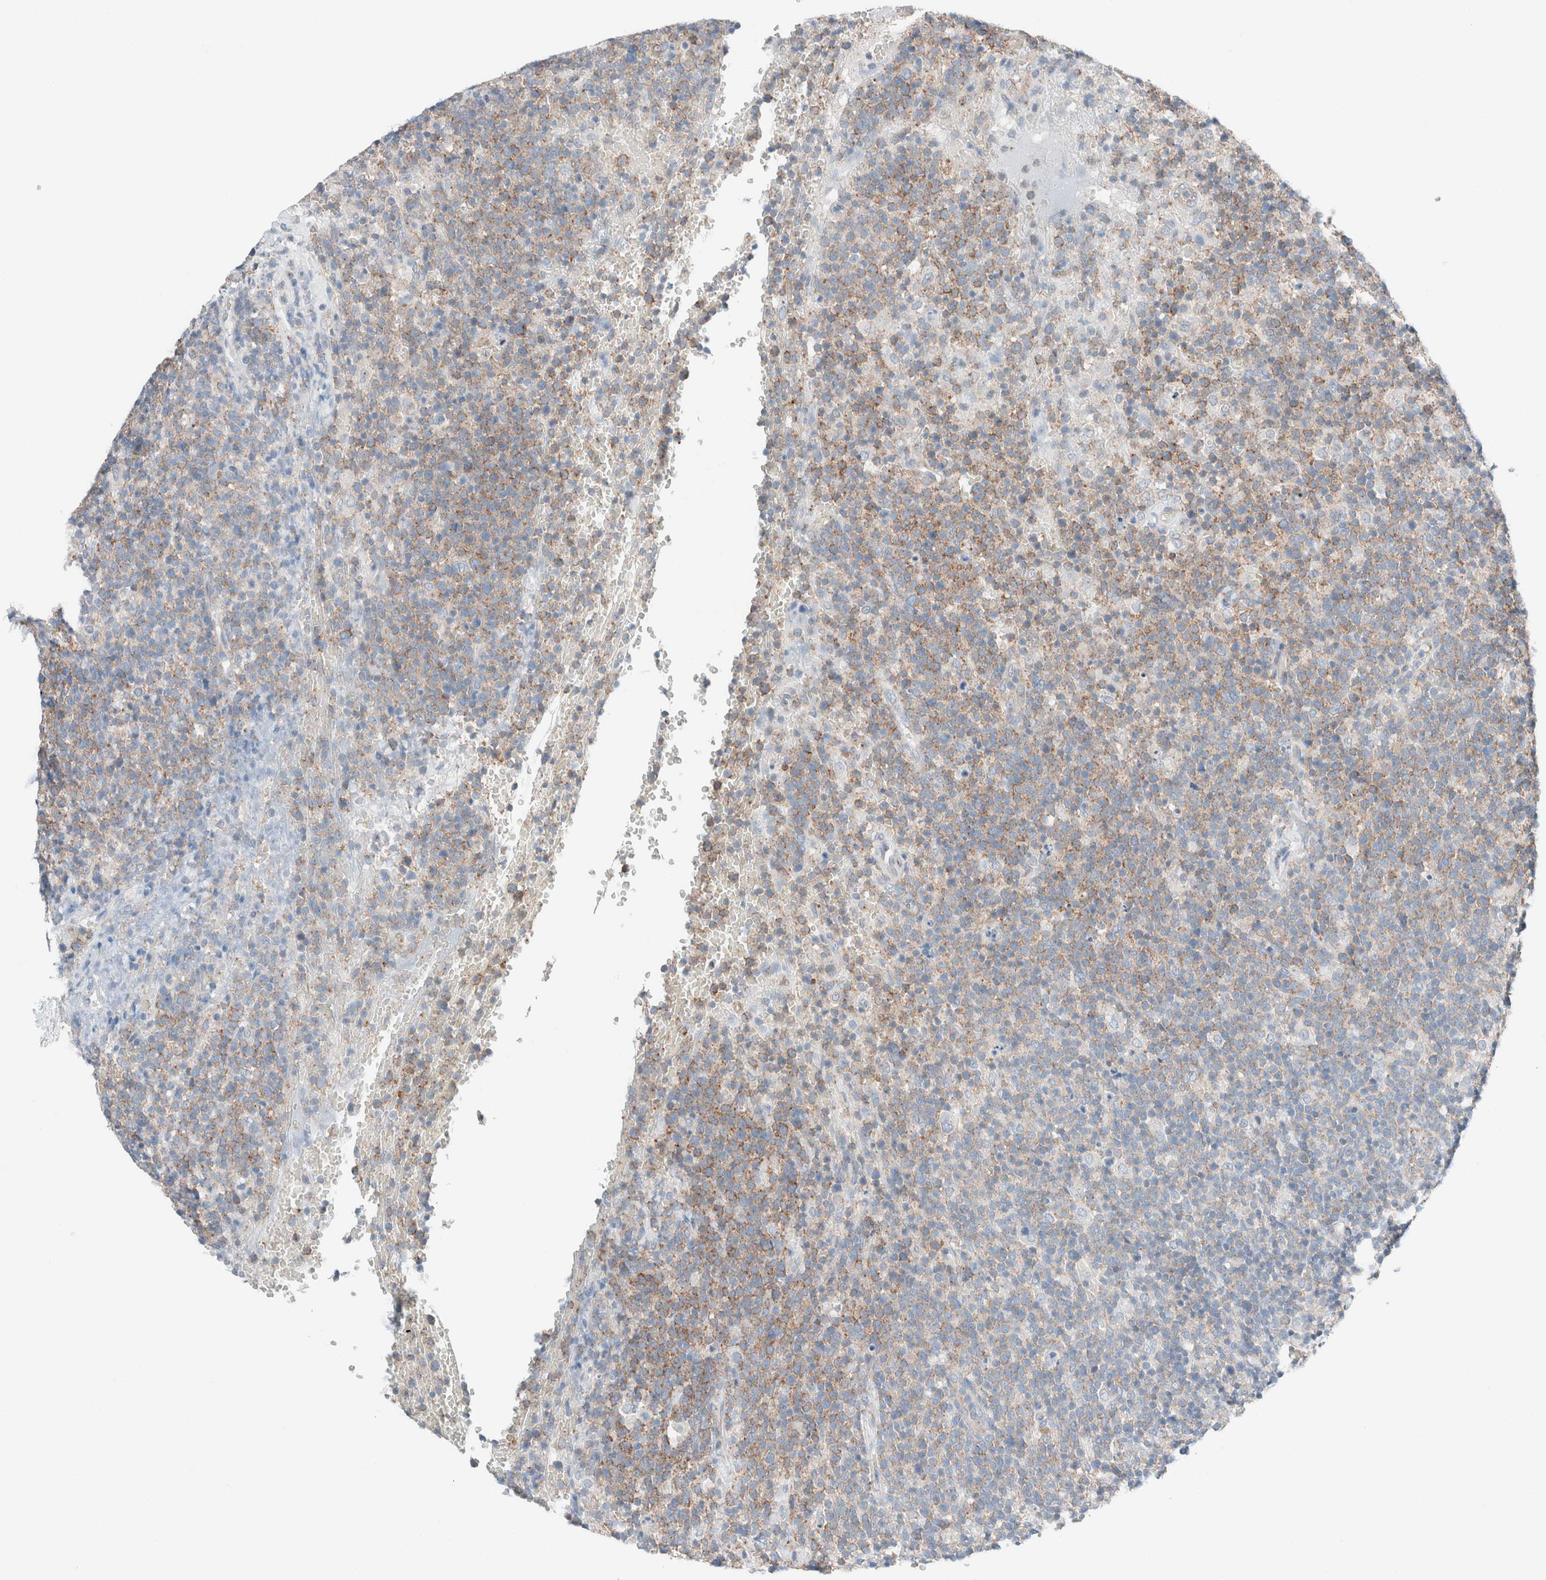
{"staining": {"intensity": "moderate", "quantity": "25%-75%", "location": "cytoplasmic/membranous"}, "tissue": "lymphoma", "cell_type": "Tumor cells", "image_type": "cancer", "snomed": [{"axis": "morphology", "description": "Malignant lymphoma, non-Hodgkin's type, High grade"}, {"axis": "topography", "description": "Lymph node"}], "caption": "This is a micrograph of immunohistochemistry staining of lymphoma, which shows moderate expression in the cytoplasmic/membranous of tumor cells.", "gene": "CASC3", "patient": {"sex": "male", "age": 61}}